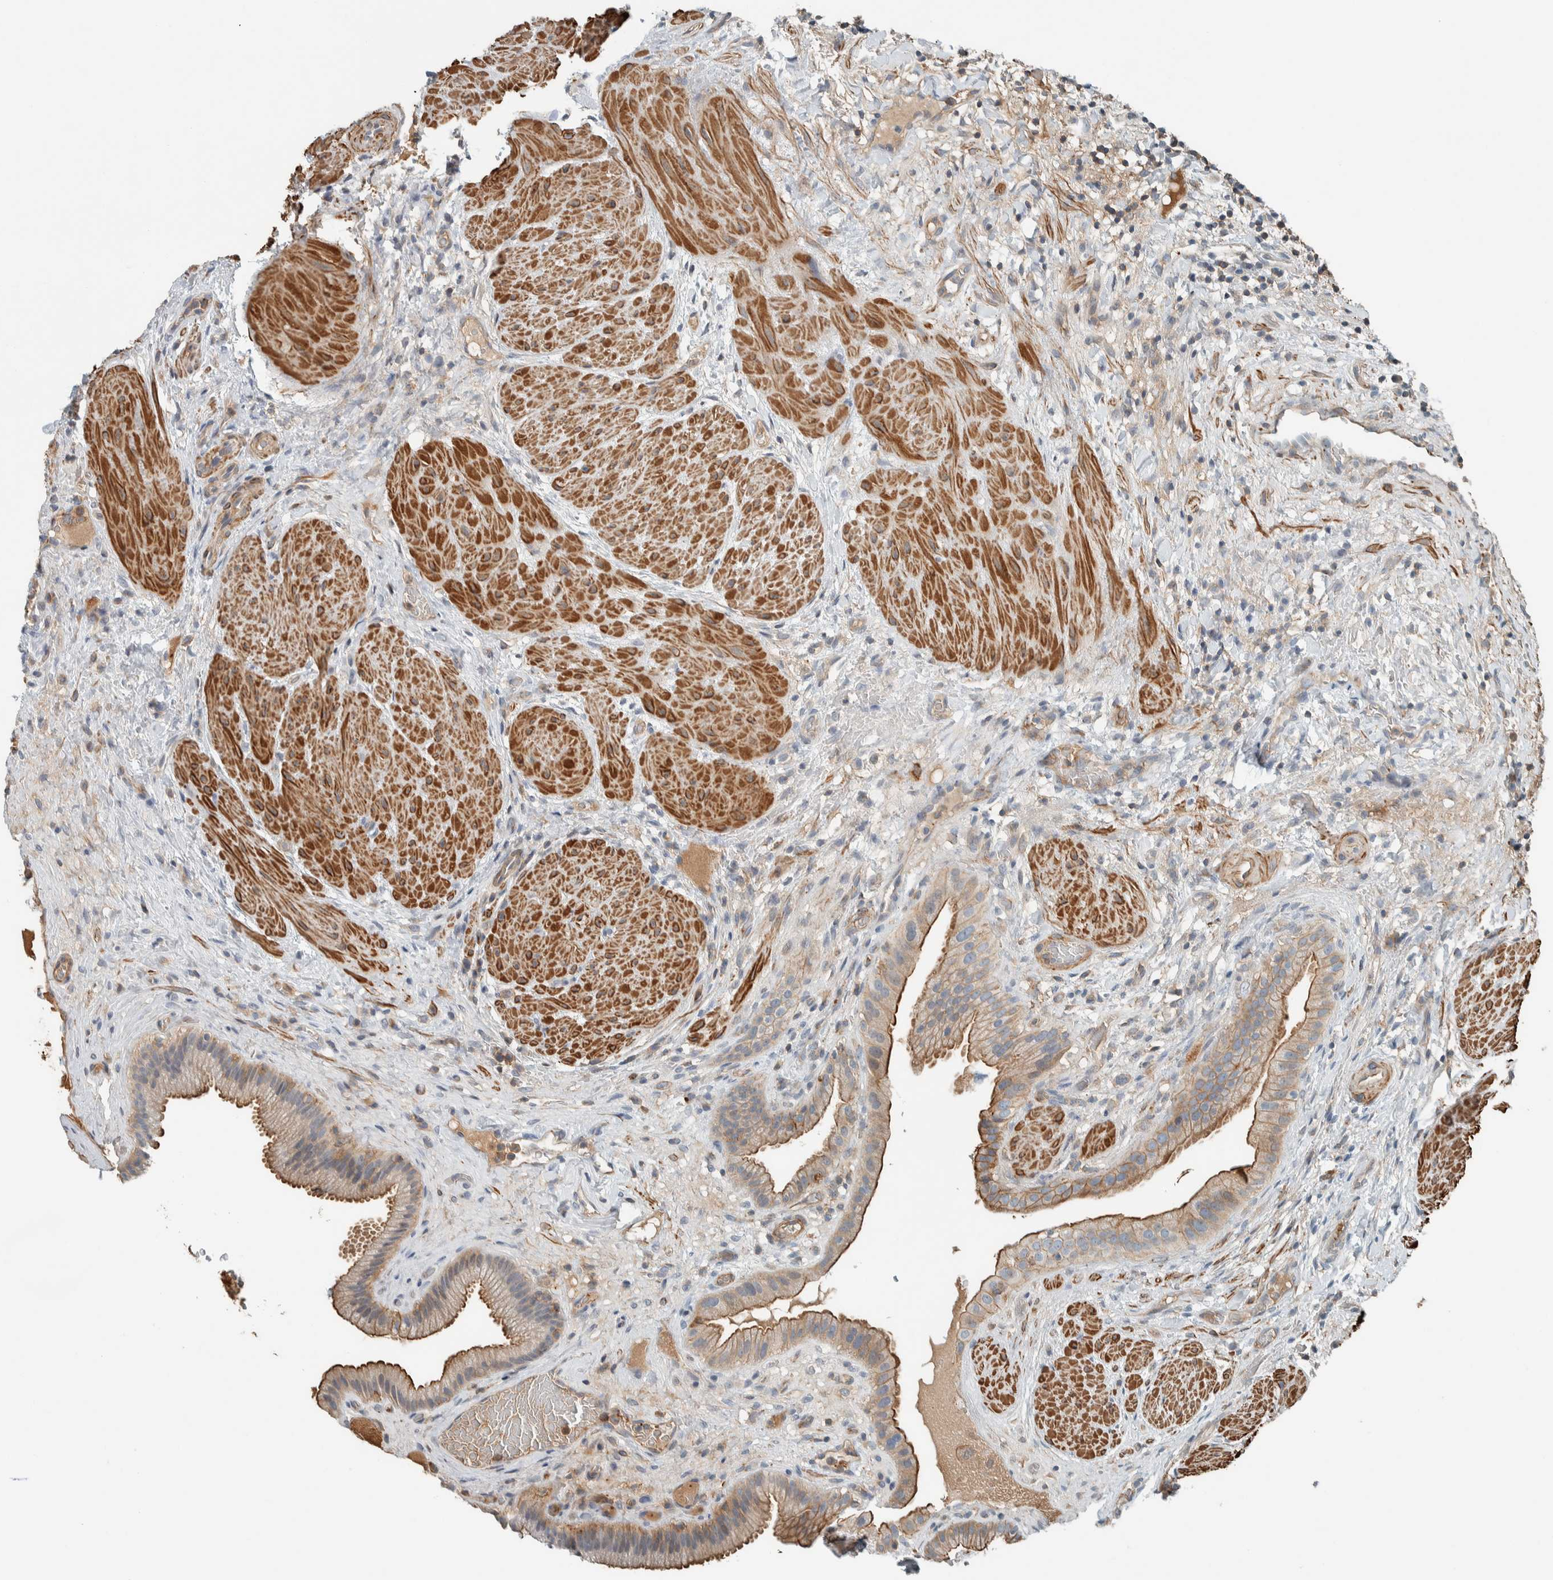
{"staining": {"intensity": "moderate", "quantity": ">75%", "location": "cytoplasmic/membranous"}, "tissue": "gallbladder", "cell_type": "Glandular cells", "image_type": "normal", "snomed": [{"axis": "morphology", "description": "Normal tissue, NOS"}, {"axis": "topography", "description": "Gallbladder"}], "caption": "Moderate cytoplasmic/membranous positivity is present in about >75% of glandular cells in unremarkable gallbladder.", "gene": "CTBP2", "patient": {"sex": "male", "age": 49}}